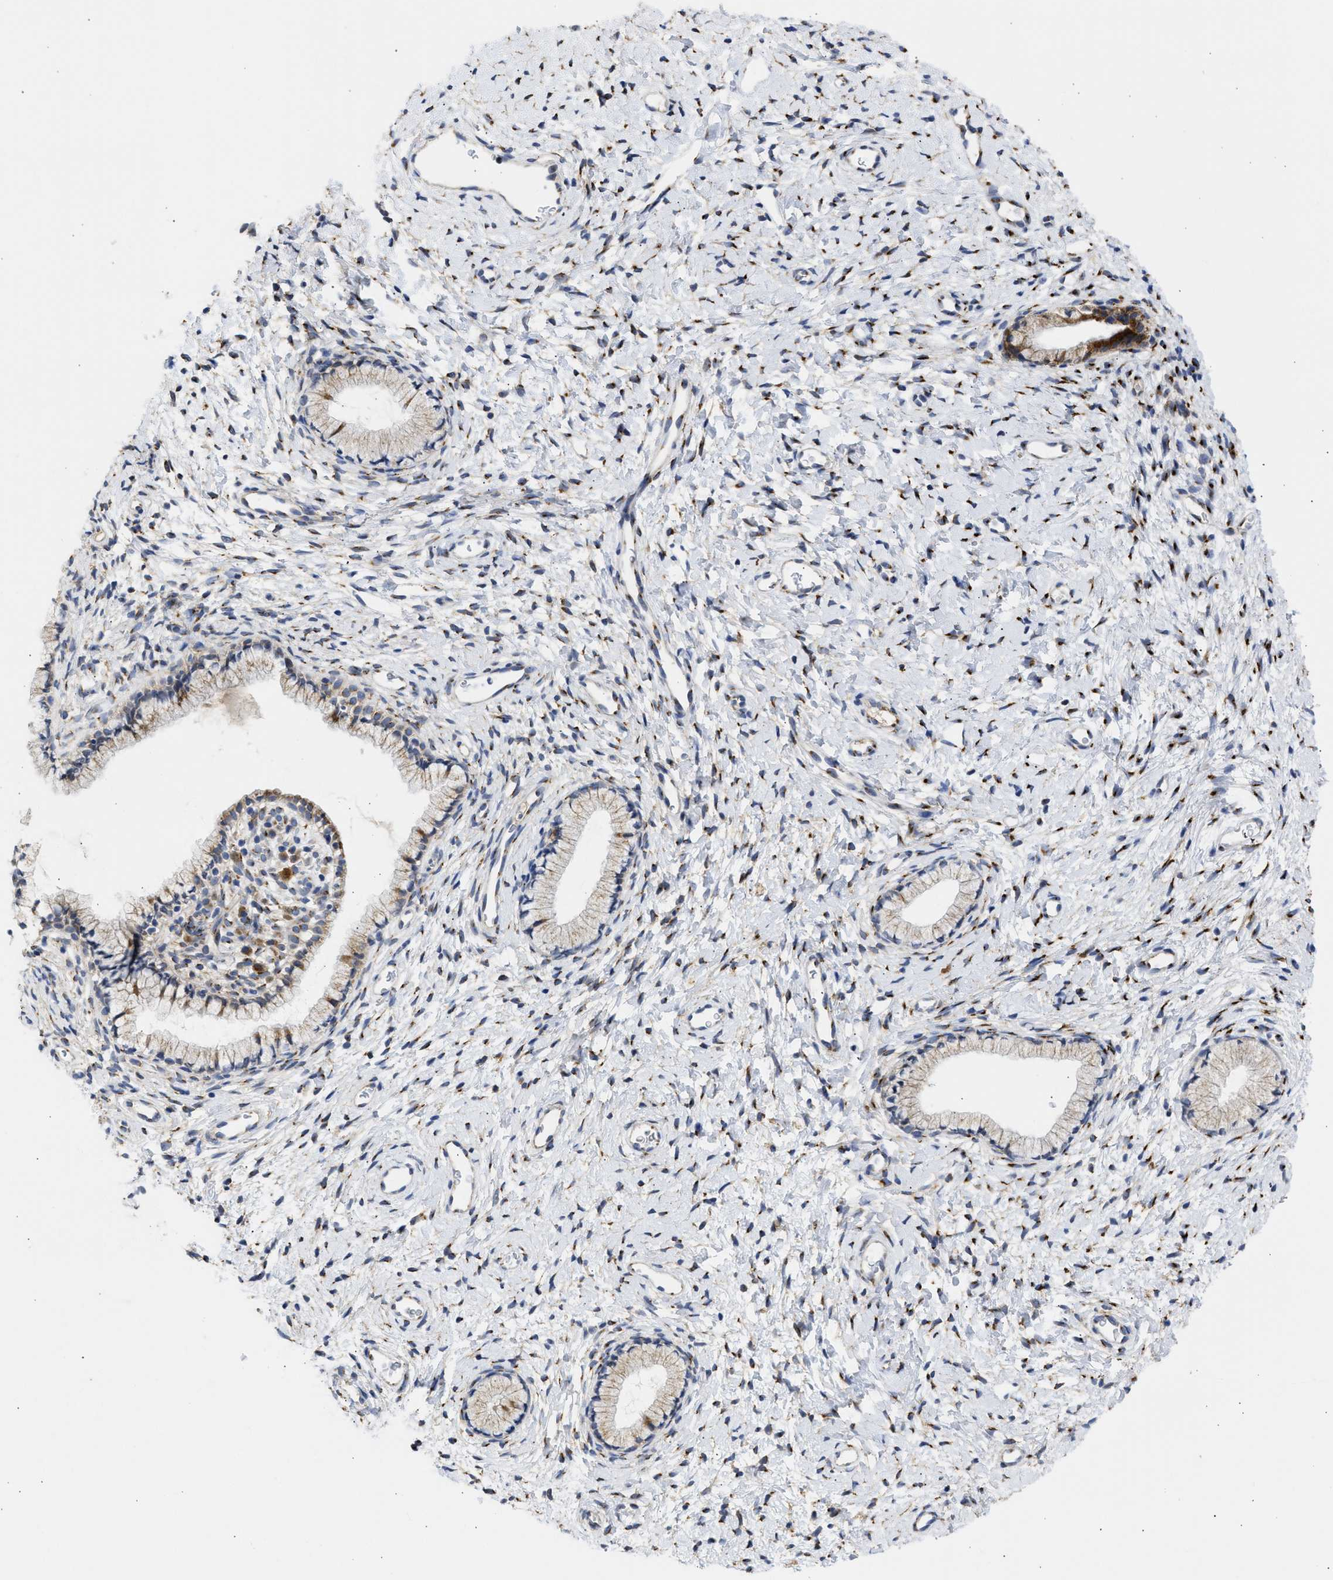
{"staining": {"intensity": "weak", "quantity": ">75%", "location": "cytoplasmic/membranous"}, "tissue": "cervix", "cell_type": "Glandular cells", "image_type": "normal", "snomed": [{"axis": "morphology", "description": "Normal tissue, NOS"}, {"axis": "topography", "description": "Cervix"}], "caption": "IHC photomicrograph of unremarkable cervix: cervix stained using immunohistochemistry displays low levels of weak protein expression localized specifically in the cytoplasmic/membranous of glandular cells, appearing as a cytoplasmic/membranous brown color.", "gene": "TMED1", "patient": {"sex": "female", "age": 72}}